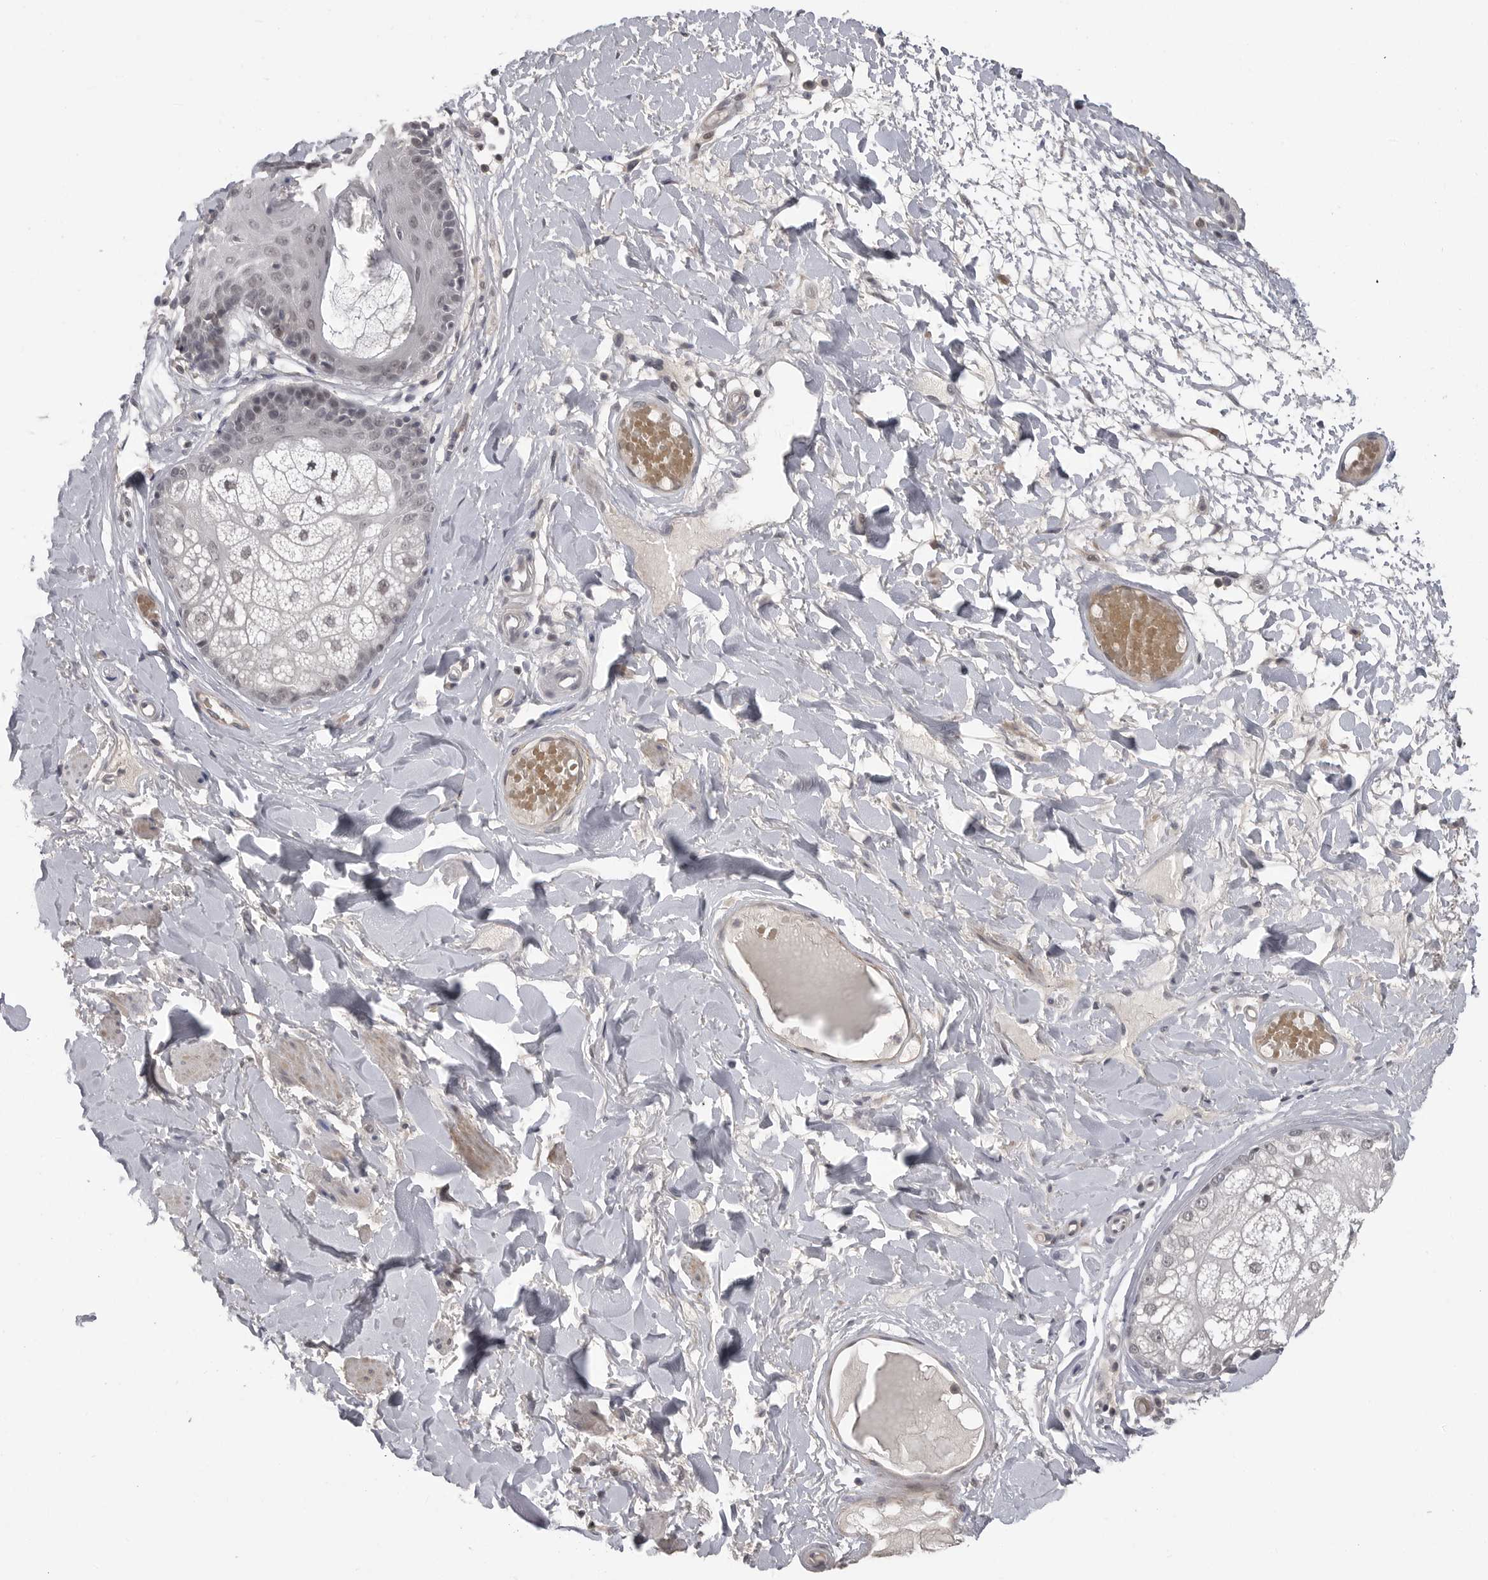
{"staining": {"intensity": "weak", "quantity": "<25%", "location": "cytoplasmic/membranous,nuclear"}, "tissue": "skin", "cell_type": "Epidermal cells", "image_type": "normal", "snomed": [{"axis": "morphology", "description": "Normal tissue, NOS"}, {"axis": "topography", "description": "Vulva"}], "caption": "Immunohistochemistry of benign human skin reveals no expression in epidermal cells. Brightfield microscopy of immunohistochemistry stained with DAB (3,3'-diaminobenzidine) (brown) and hematoxylin (blue), captured at high magnification.", "gene": "PLEKHF1", "patient": {"sex": "female", "age": 73}}